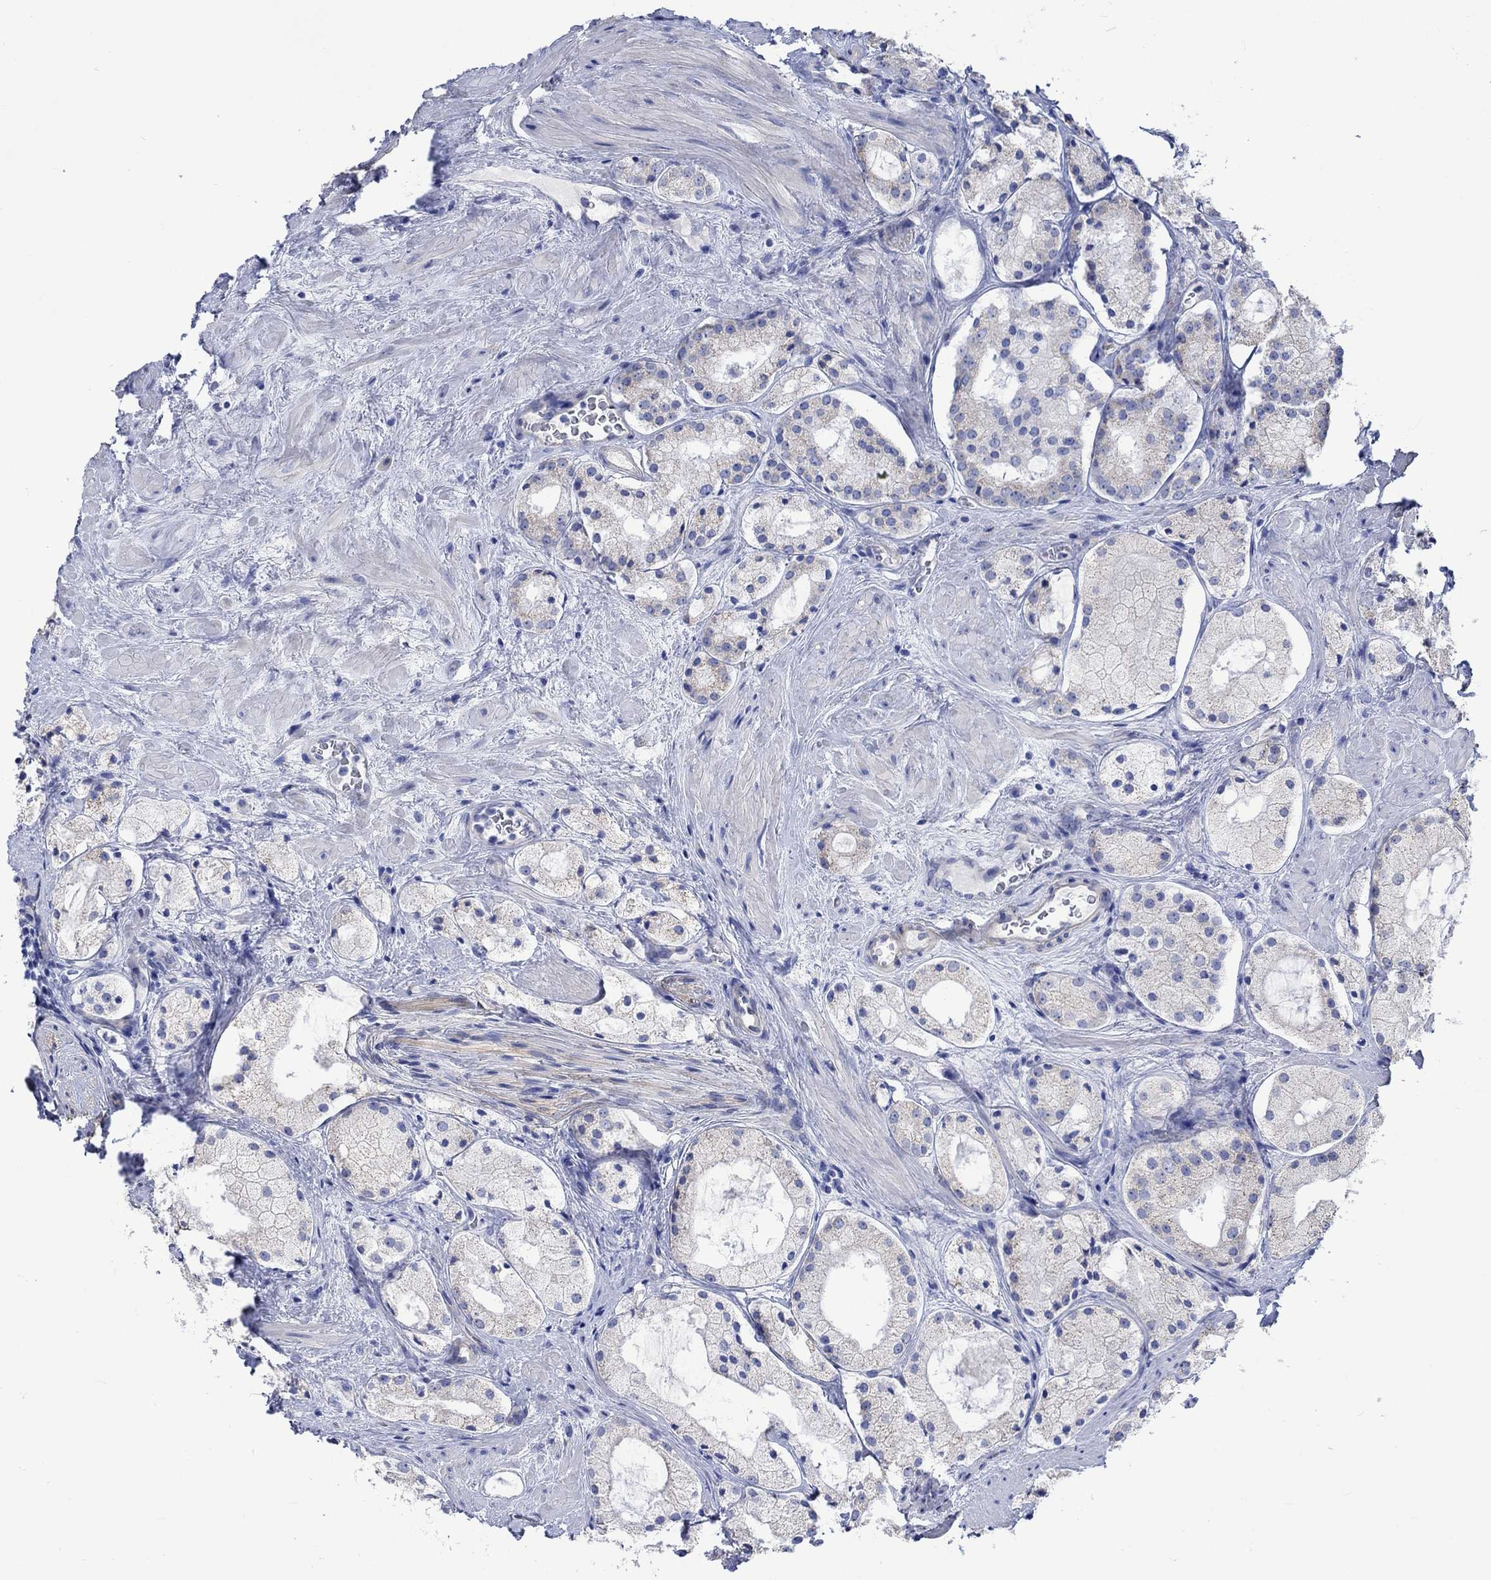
{"staining": {"intensity": "negative", "quantity": "none", "location": "none"}, "tissue": "prostate cancer", "cell_type": "Tumor cells", "image_type": "cancer", "snomed": [{"axis": "morphology", "description": "Adenocarcinoma, NOS"}, {"axis": "morphology", "description": "Adenocarcinoma, High grade"}, {"axis": "topography", "description": "Prostate"}], "caption": "An immunohistochemistry image of prostate cancer is shown. There is no staining in tumor cells of prostate cancer. (Immunohistochemistry, brightfield microscopy, high magnification).", "gene": "CPLX2", "patient": {"sex": "male", "age": 64}}